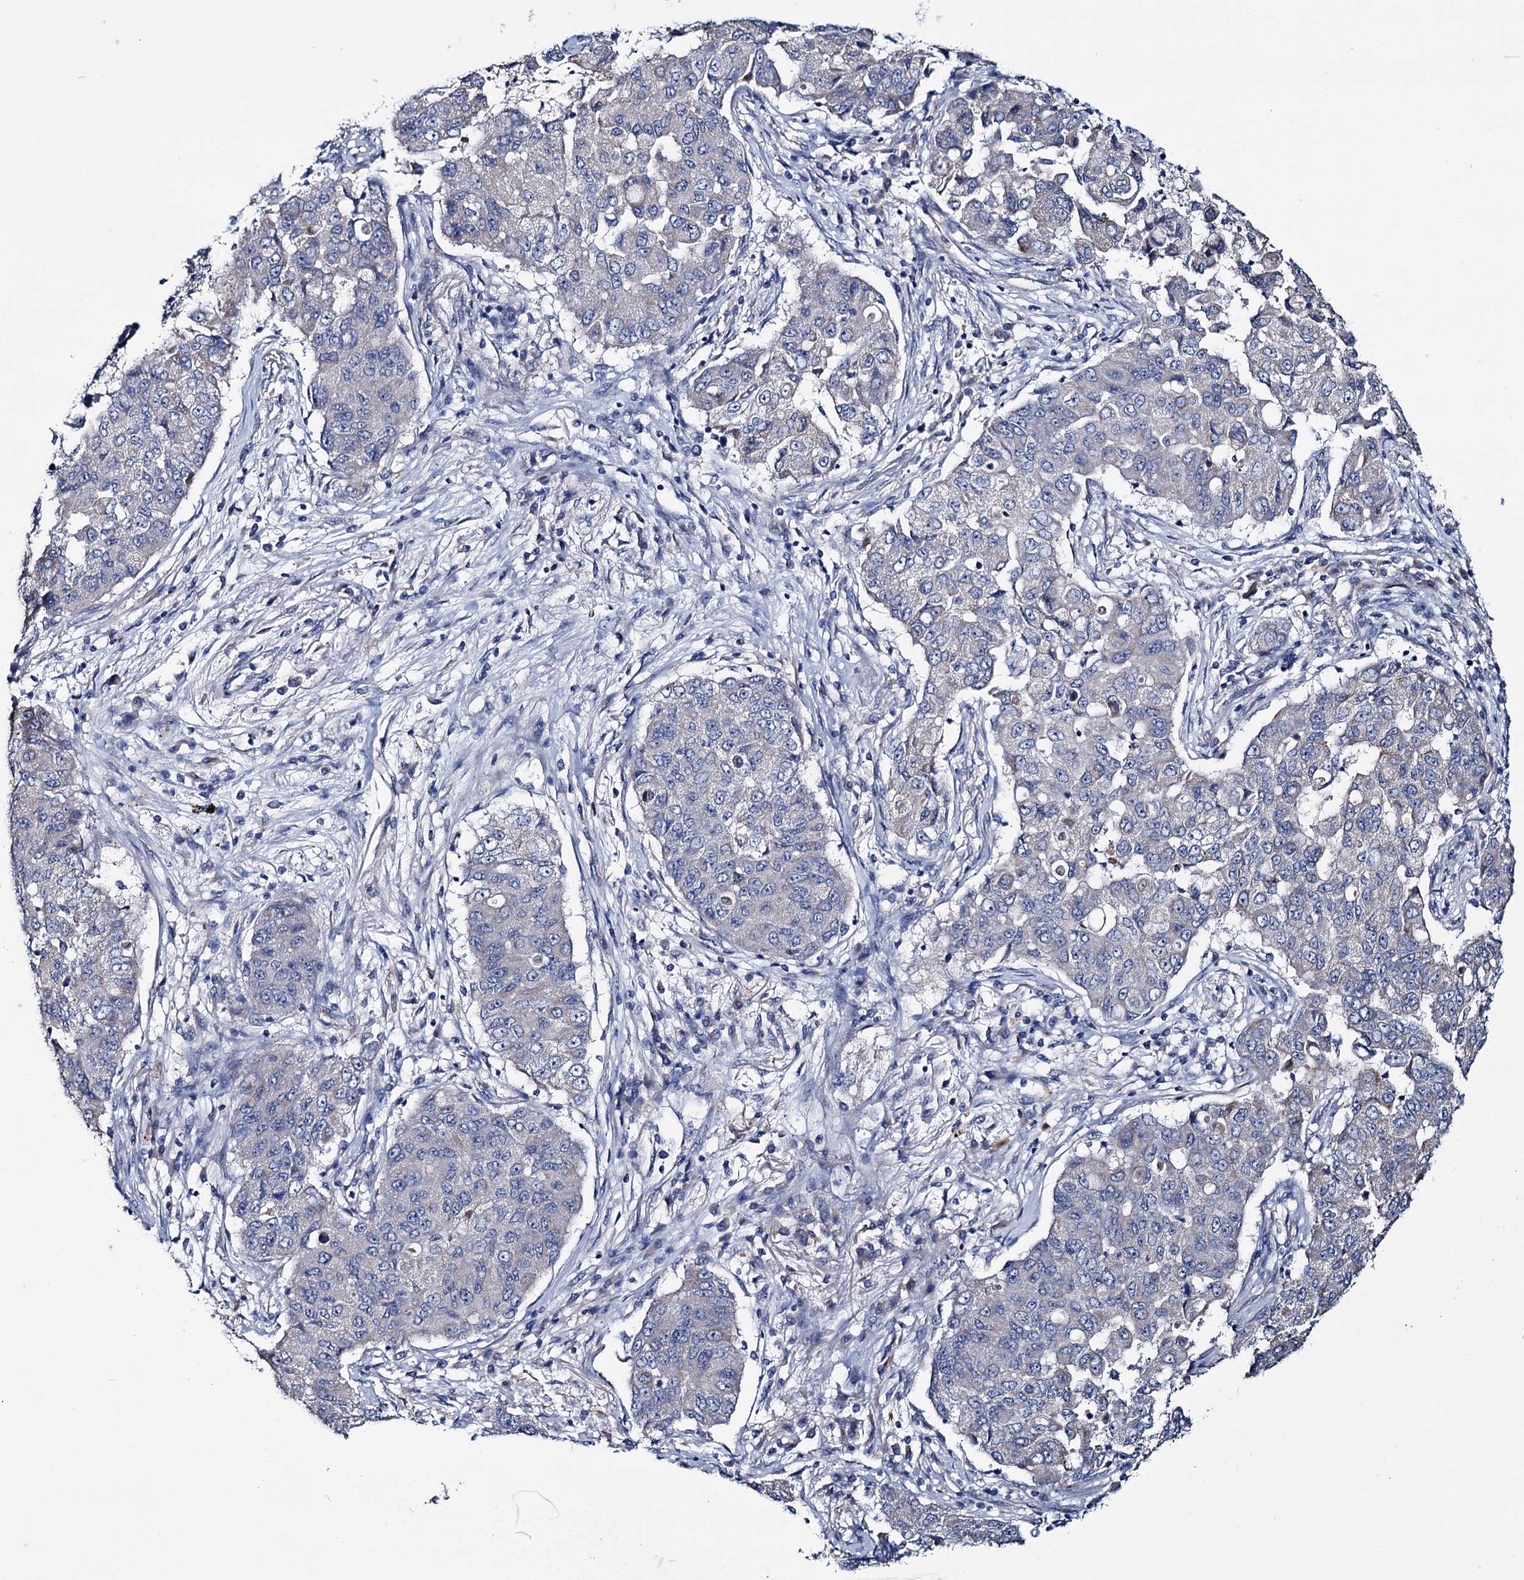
{"staining": {"intensity": "negative", "quantity": "none", "location": "none"}, "tissue": "lung cancer", "cell_type": "Tumor cells", "image_type": "cancer", "snomed": [{"axis": "morphology", "description": "Squamous cell carcinoma, NOS"}, {"axis": "topography", "description": "Lung"}], "caption": "This photomicrograph is of squamous cell carcinoma (lung) stained with IHC to label a protein in brown with the nuclei are counter-stained blue. There is no expression in tumor cells. The staining was performed using DAB to visualize the protein expression in brown, while the nuclei were stained in blue with hematoxylin (Magnification: 20x).", "gene": "EYA4", "patient": {"sex": "male", "age": 74}}